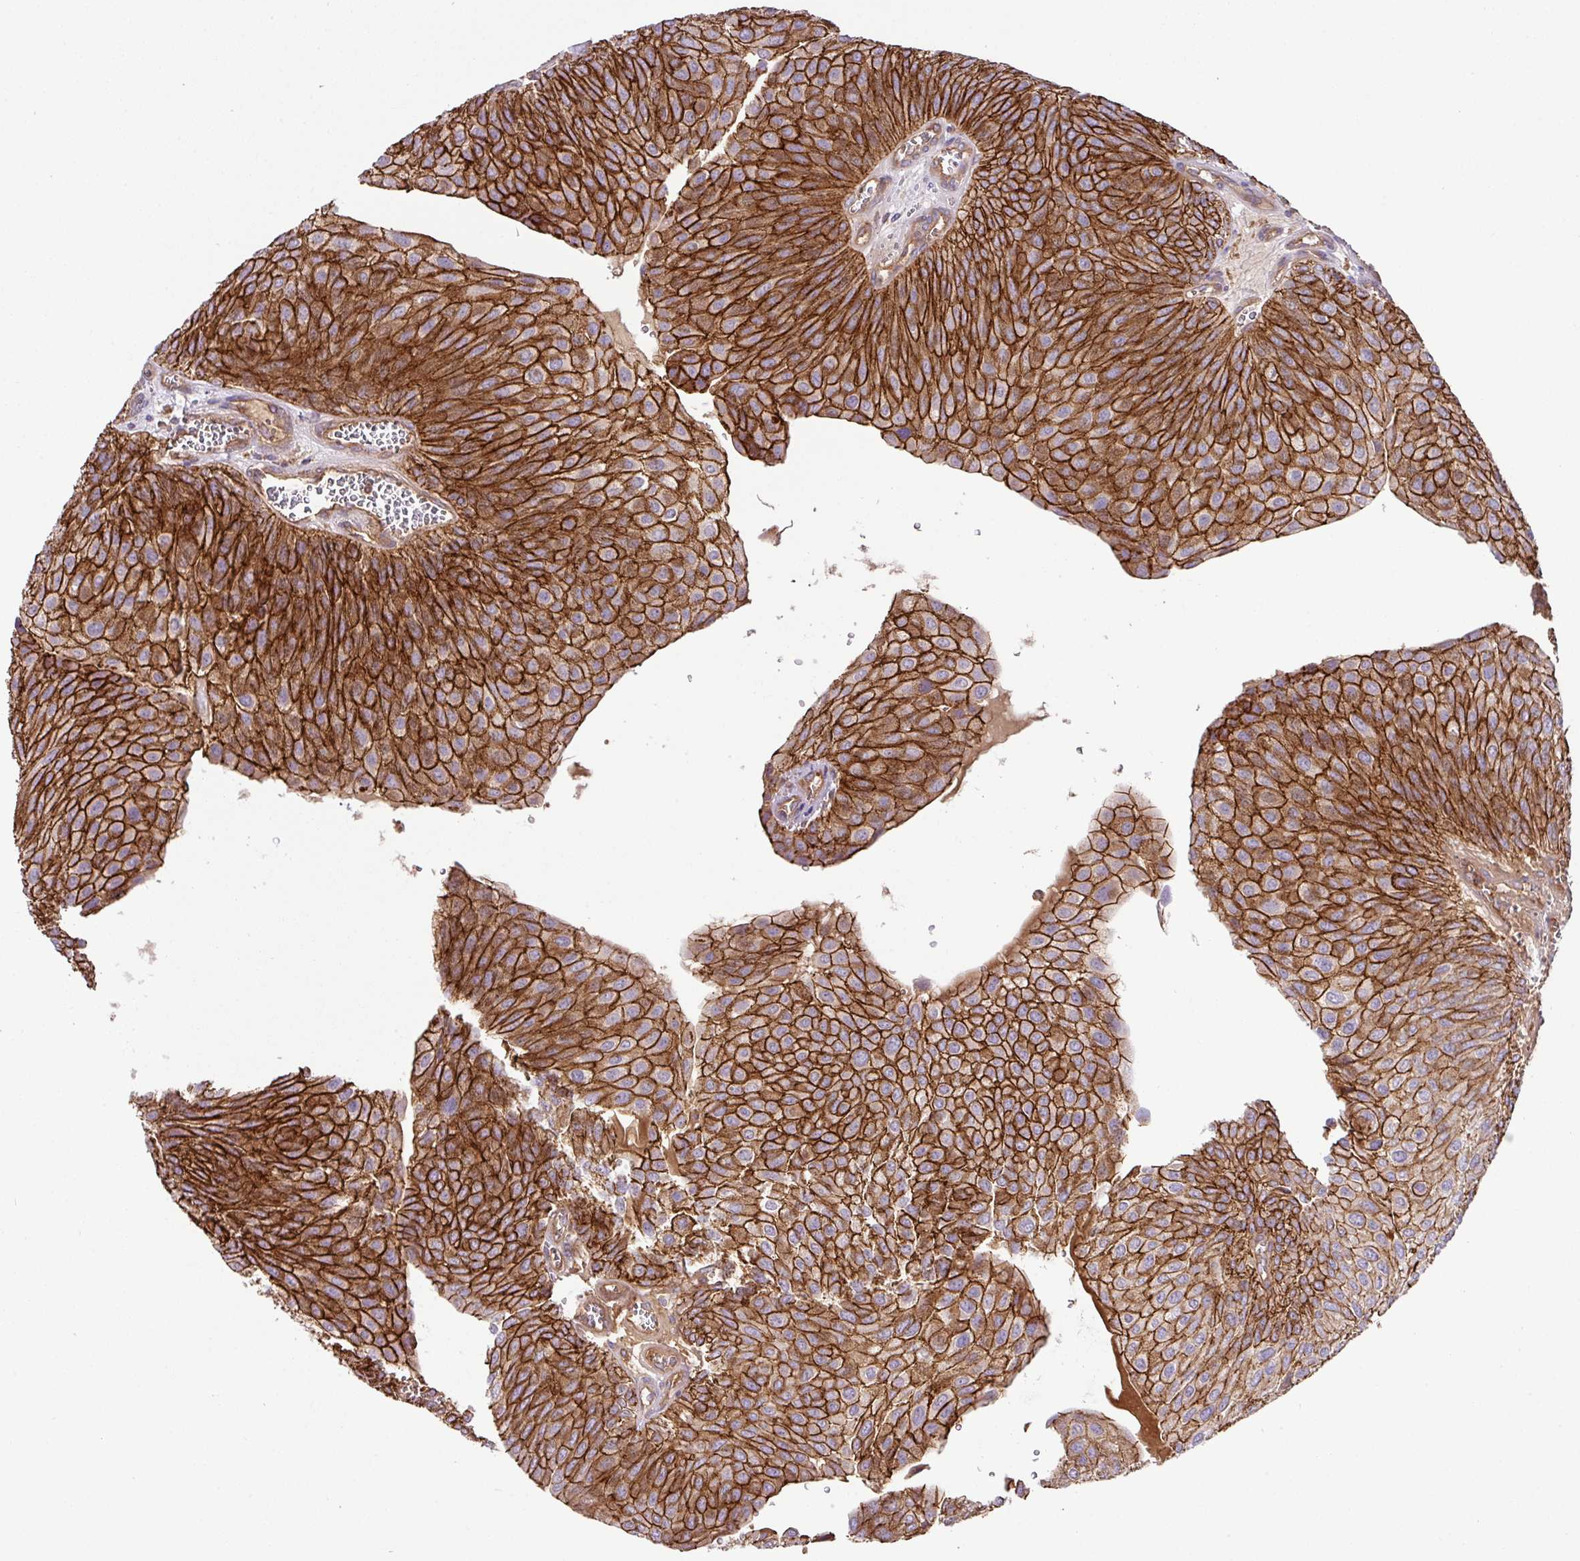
{"staining": {"intensity": "strong", "quantity": ">75%", "location": "cytoplasmic/membranous"}, "tissue": "urothelial cancer", "cell_type": "Tumor cells", "image_type": "cancer", "snomed": [{"axis": "morphology", "description": "Urothelial carcinoma, NOS"}, {"axis": "topography", "description": "Urinary bladder"}], "caption": "A brown stain labels strong cytoplasmic/membranous expression of a protein in urothelial cancer tumor cells.", "gene": "RIC1", "patient": {"sex": "male", "age": 67}}